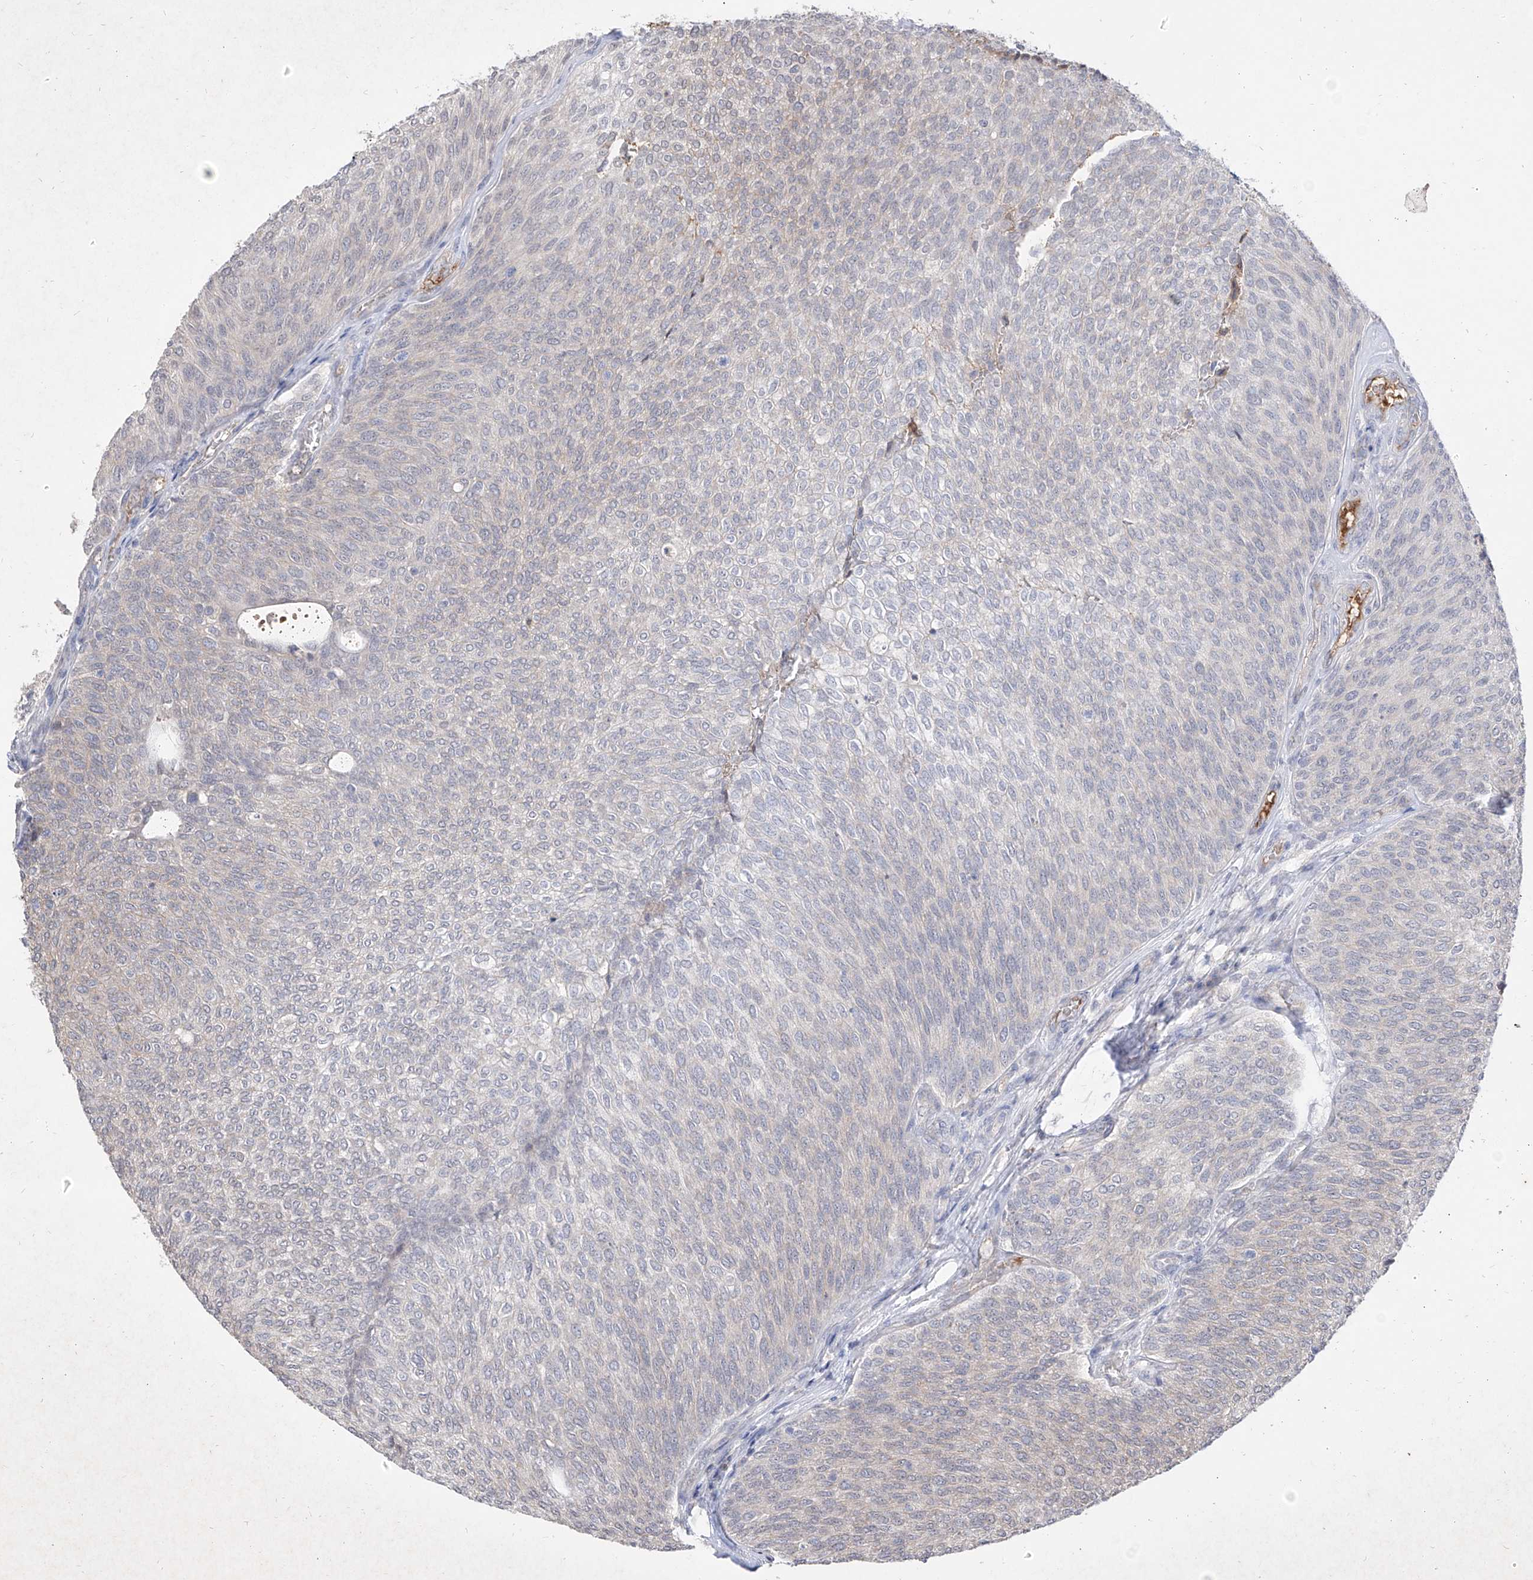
{"staining": {"intensity": "negative", "quantity": "none", "location": "none"}, "tissue": "urothelial cancer", "cell_type": "Tumor cells", "image_type": "cancer", "snomed": [{"axis": "morphology", "description": "Urothelial carcinoma, Low grade"}, {"axis": "topography", "description": "Urinary bladder"}], "caption": "Micrograph shows no significant protein staining in tumor cells of urothelial carcinoma (low-grade).", "gene": "C4A", "patient": {"sex": "female", "age": 79}}